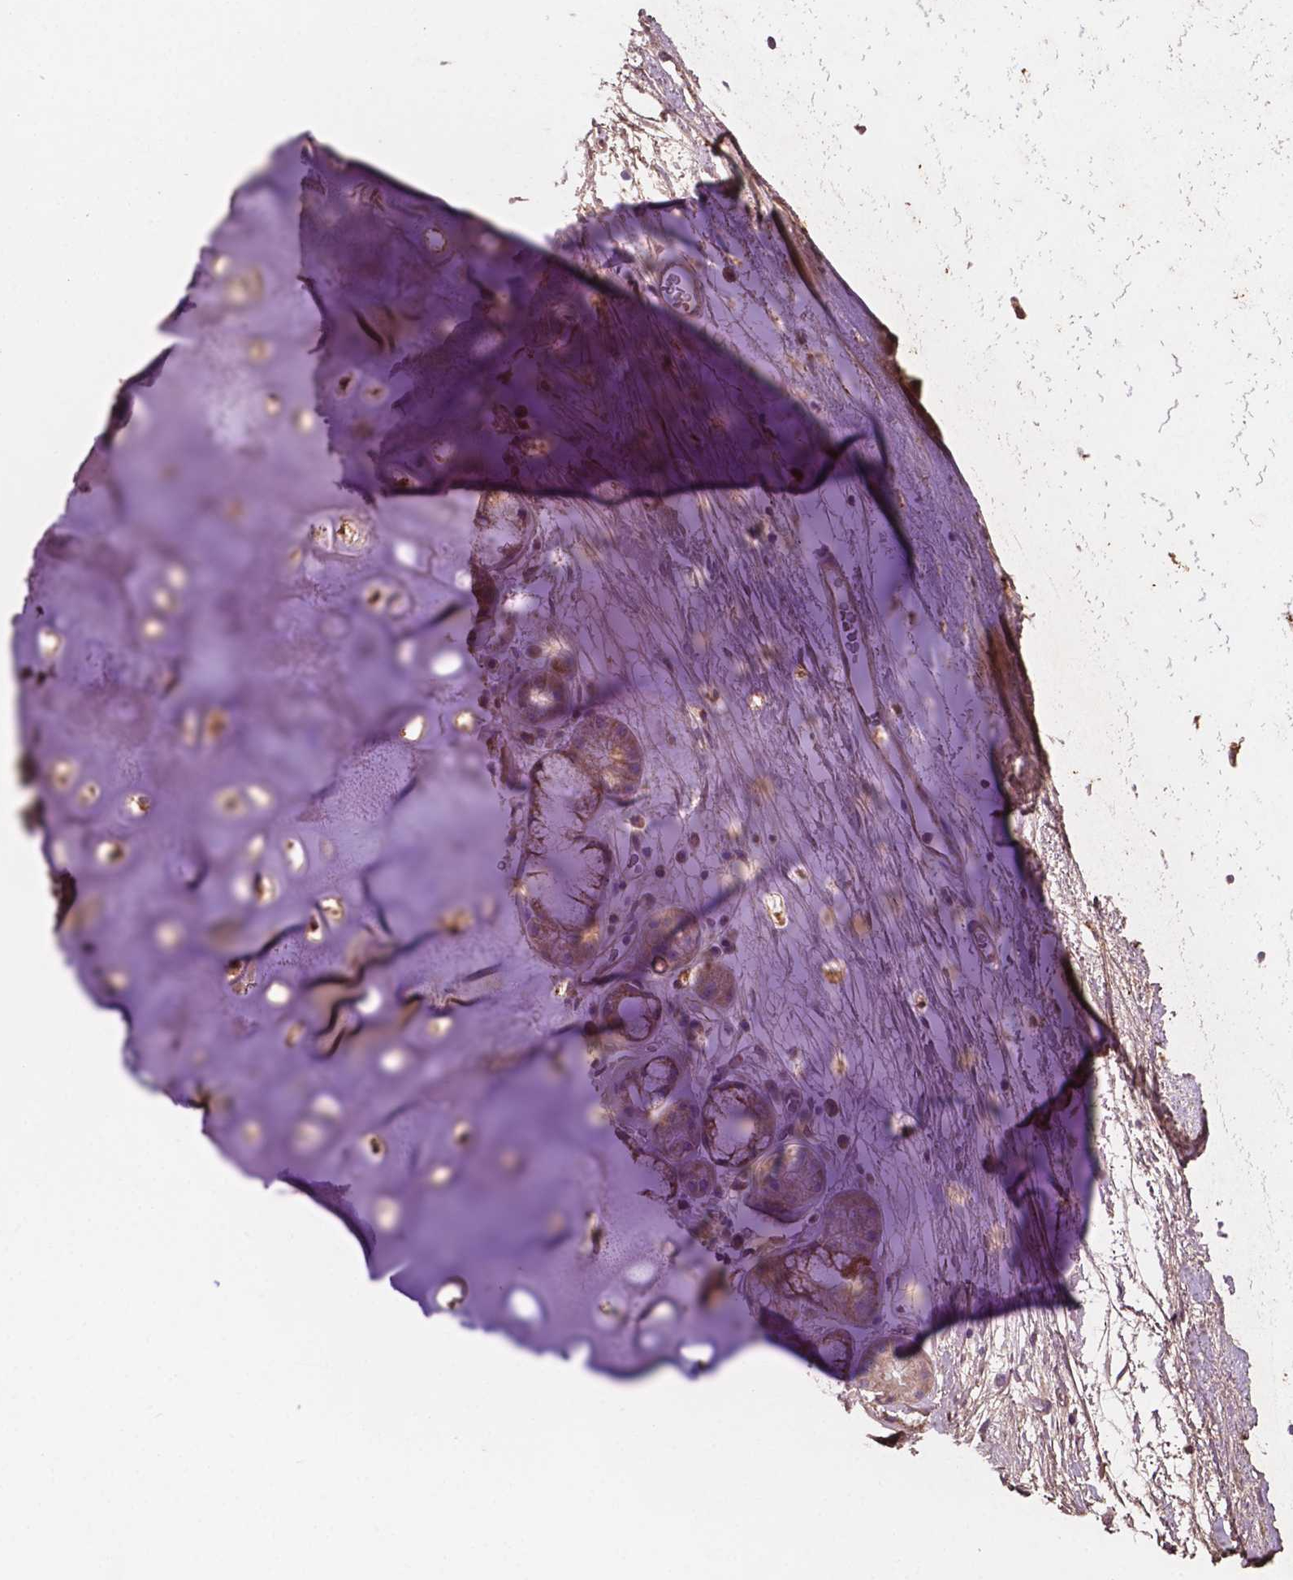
{"staining": {"intensity": "moderate", "quantity": ">75%", "location": "cytoplasmic/membranous"}, "tissue": "adipose tissue", "cell_type": "Adipocytes", "image_type": "normal", "snomed": [{"axis": "morphology", "description": "Normal tissue, NOS"}, {"axis": "topography", "description": "Cartilage tissue"}, {"axis": "topography", "description": "Bronchus"}], "caption": "A brown stain shows moderate cytoplasmic/membranous expression of a protein in adipocytes of benign human adipose tissue. (DAB (3,3'-diaminobenzidine) IHC with brightfield microscopy, high magnification).", "gene": "GJA9", "patient": {"sex": "male", "age": 58}}